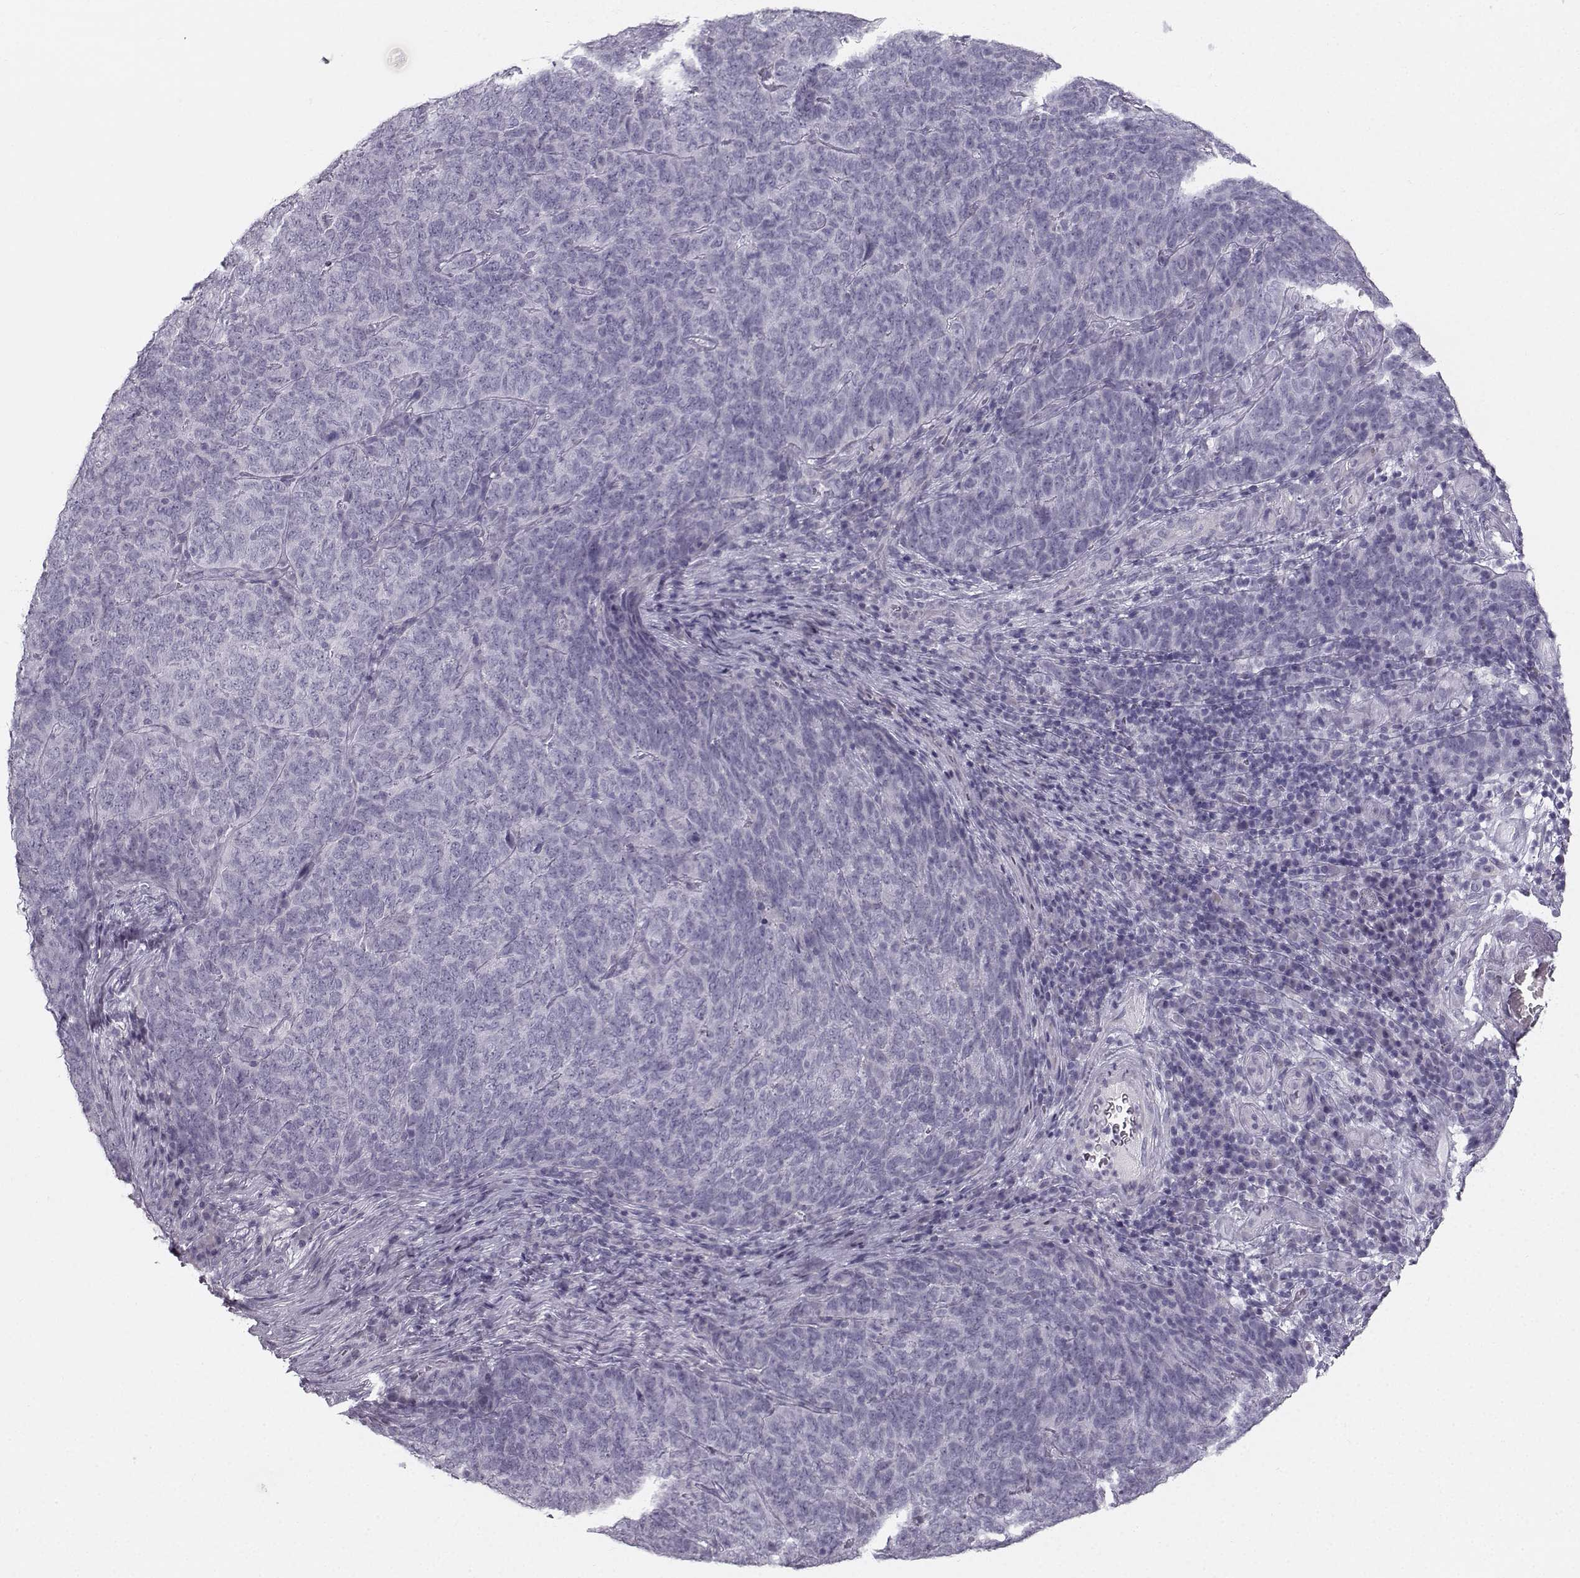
{"staining": {"intensity": "negative", "quantity": "none", "location": "none"}, "tissue": "skin cancer", "cell_type": "Tumor cells", "image_type": "cancer", "snomed": [{"axis": "morphology", "description": "Squamous cell carcinoma, NOS"}, {"axis": "topography", "description": "Skin"}, {"axis": "topography", "description": "Anal"}], "caption": "Tumor cells are negative for protein expression in human skin squamous cell carcinoma.", "gene": "CASR", "patient": {"sex": "female", "age": 51}}